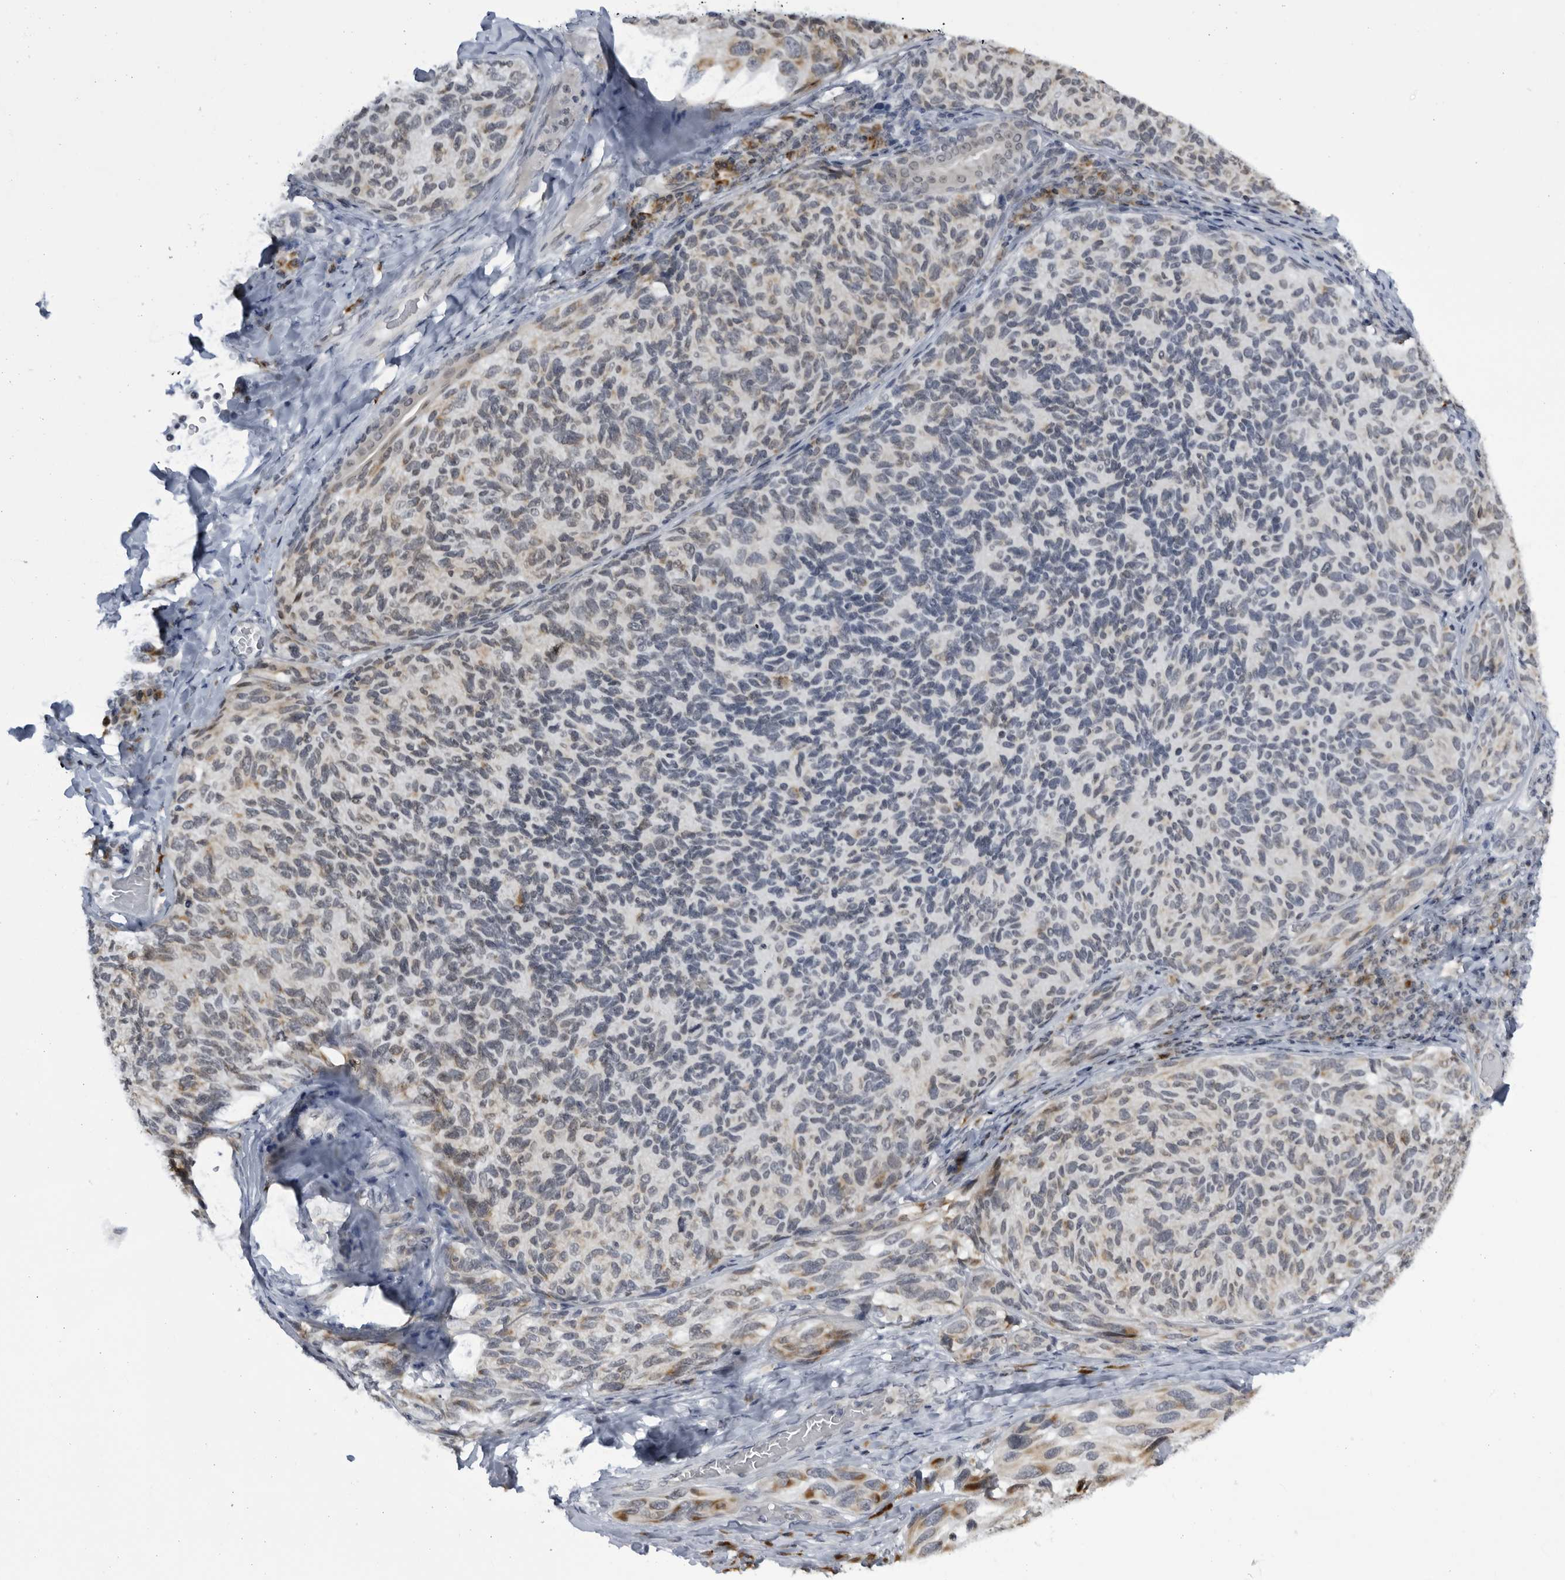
{"staining": {"intensity": "moderate", "quantity": "25%-75%", "location": "cytoplasmic/membranous"}, "tissue": "melanoma", "cell_type": "Tumor cells", "image_type": "cancer", "snomed": [{"axis": "morphology", "description": "Malignant melanoma, NOS"}, {"axis": "topography", "description": "Skin"}], "caption": "Human malignant melanoma stained with a protein marker demonstrates moderate staining in tumor cells.", "gene": "SLC25A22", "patient": {"sex": "female", "age": 73}}